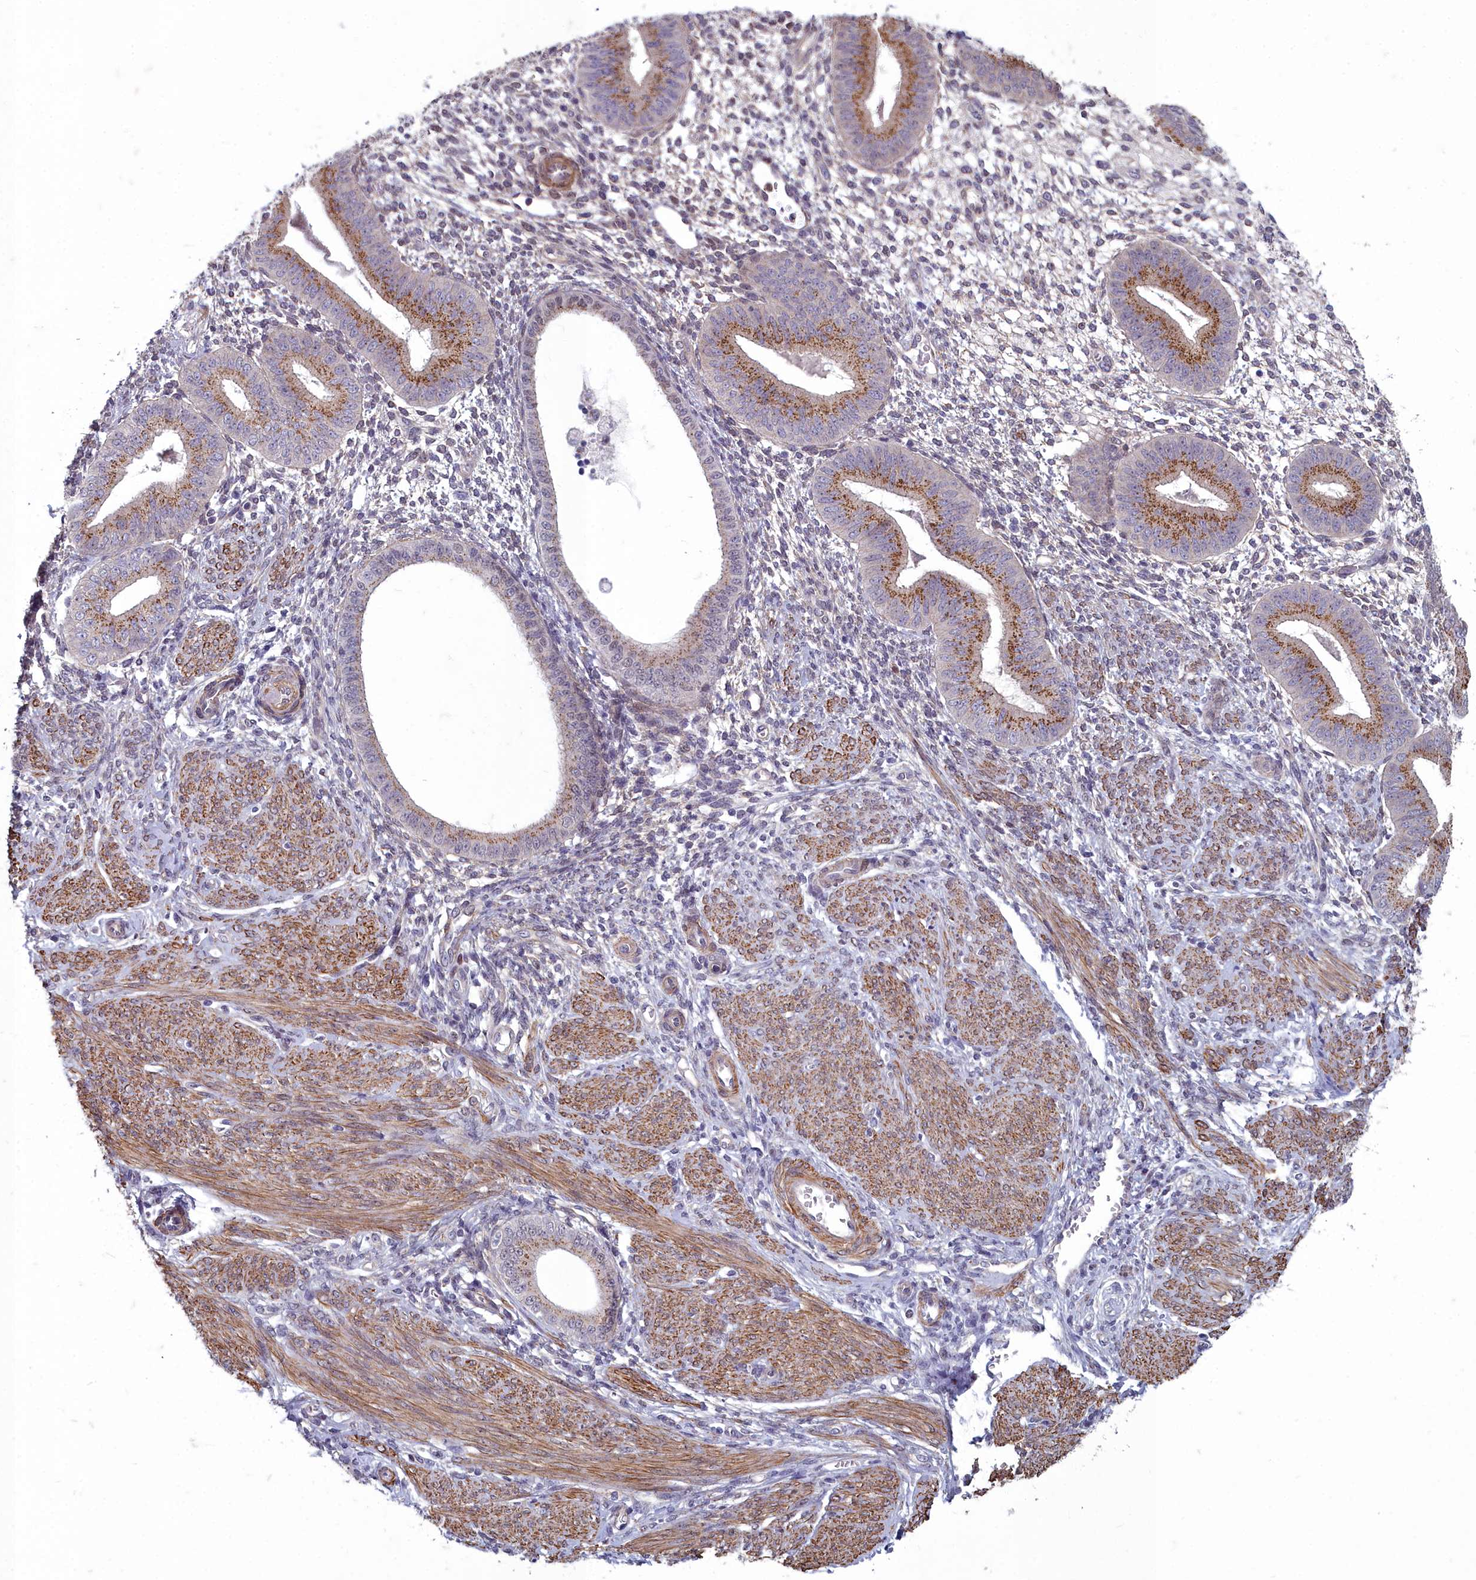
{"staining": {"intensity": "negative", "quantity": "none", "location": "none"}, "tissue": "endometrium", "cell_type": "Cells in endometrial stroma", "image_type": "normal", "snomed": [{"axis": "morphology", "description": "Normal tissue, NOS"}, {"axis": "topography", "description": "Endometrium"}], "caption": "Human endometrium stained for a protein using immunohistochemistry (IHC) shows no expression in cells in endometrial stroma.", "gene": "ZNF626", "patient": {"sex": "female", "age": 49}}